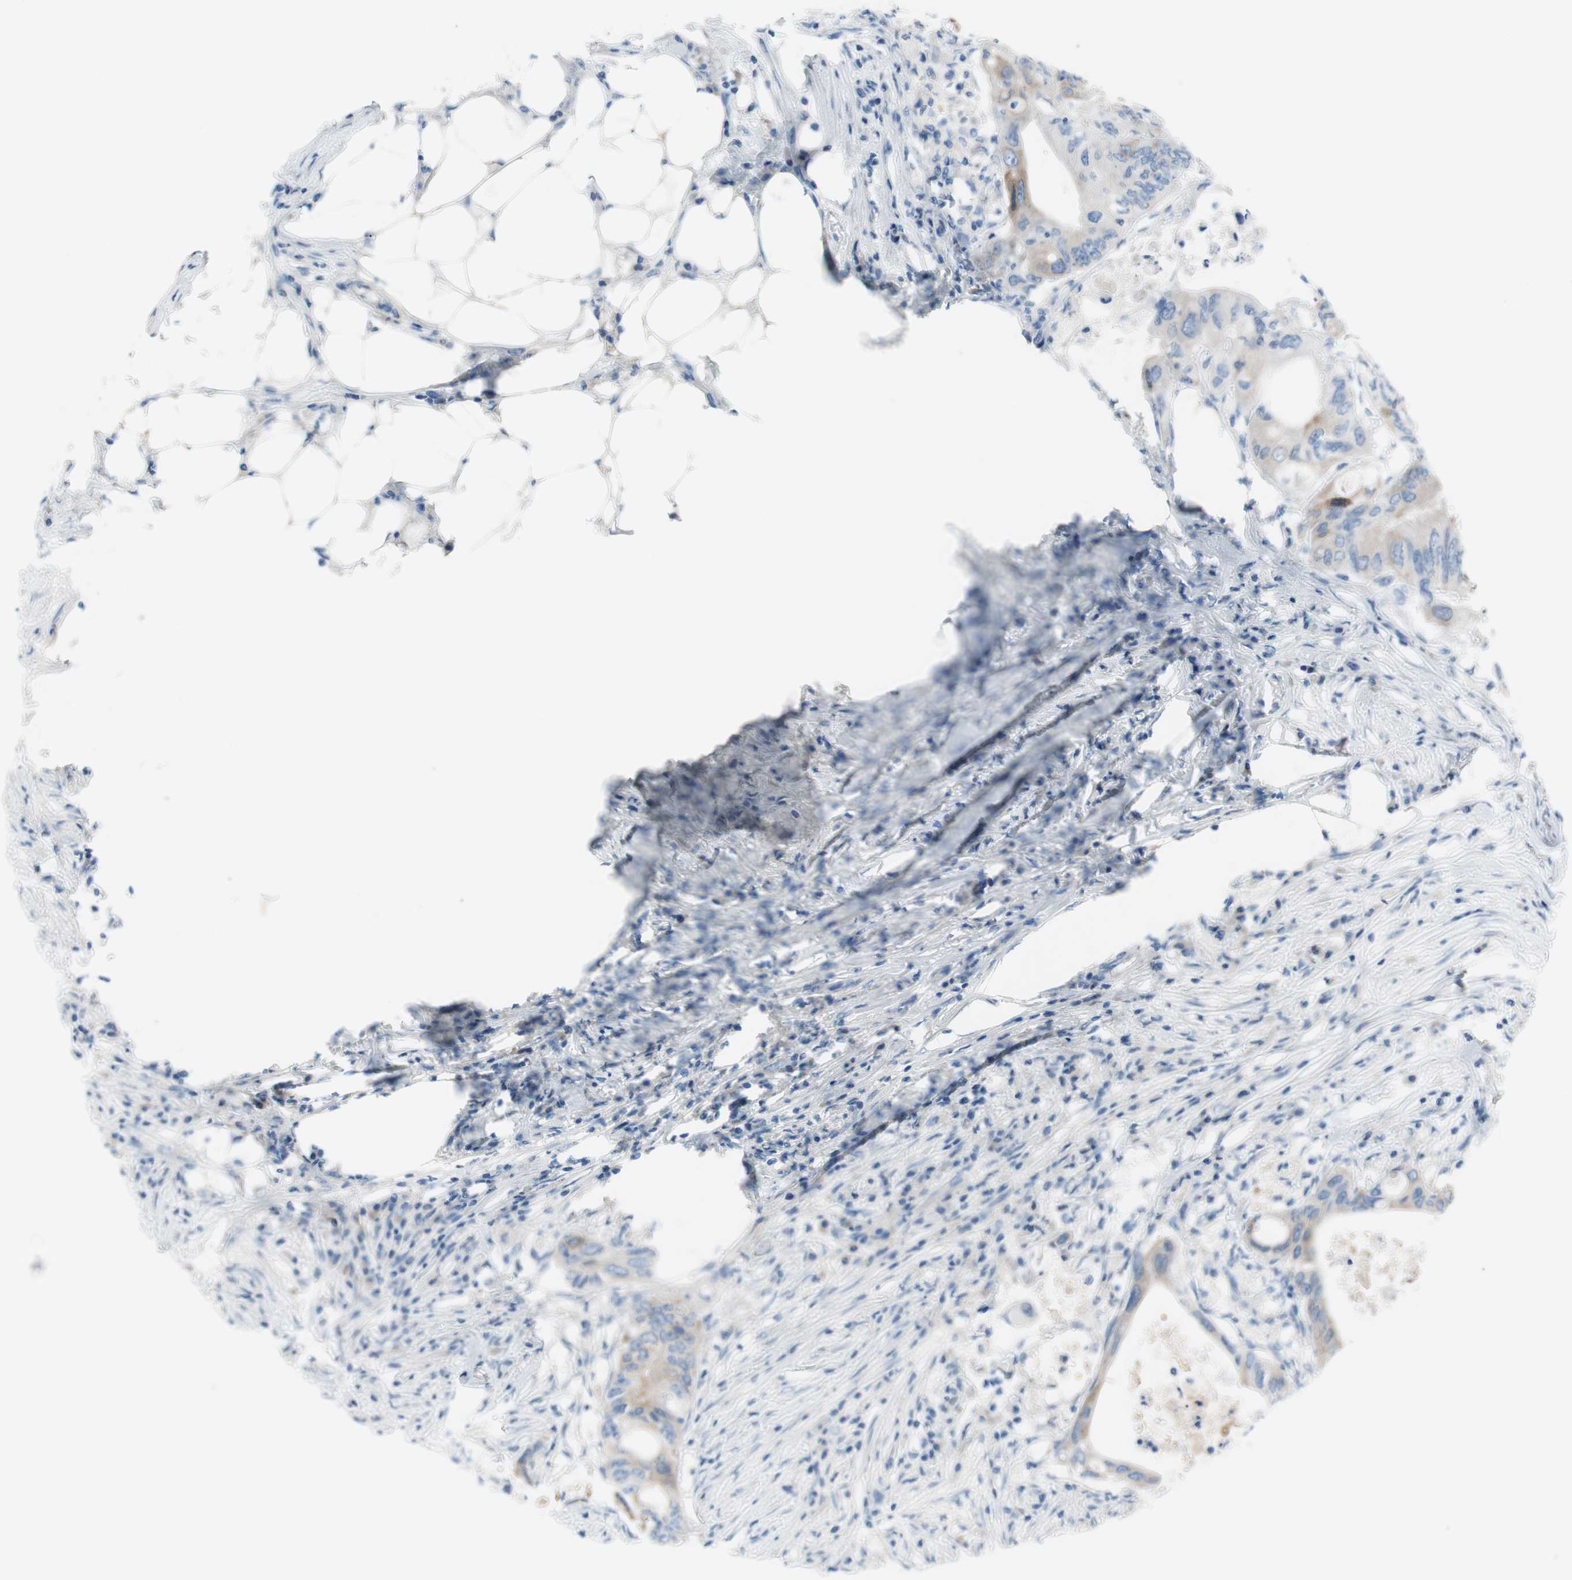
{"staining": {"intensity": "weak", "quantity": "25%-75%", "location": "cytoplasmic/membranous"}, "tissue": "colorectal cancer", "cell_type": "Tumor cells", "image_type": "cancer", "snomed": [{"axis": "morphology", "description": "Adenocarcinoma, NOS"}, {"axis": "topography", "description": "Colon"}], "caption": "Brown immunohistochemical staining in human colorectal adenocarcinoma exhibits weak cytoplasmic/membranous expression in approximately 25%-75% of tumor cells.", "gene": "FDFT1", "patient": {"sex": "male", "age": 71}}